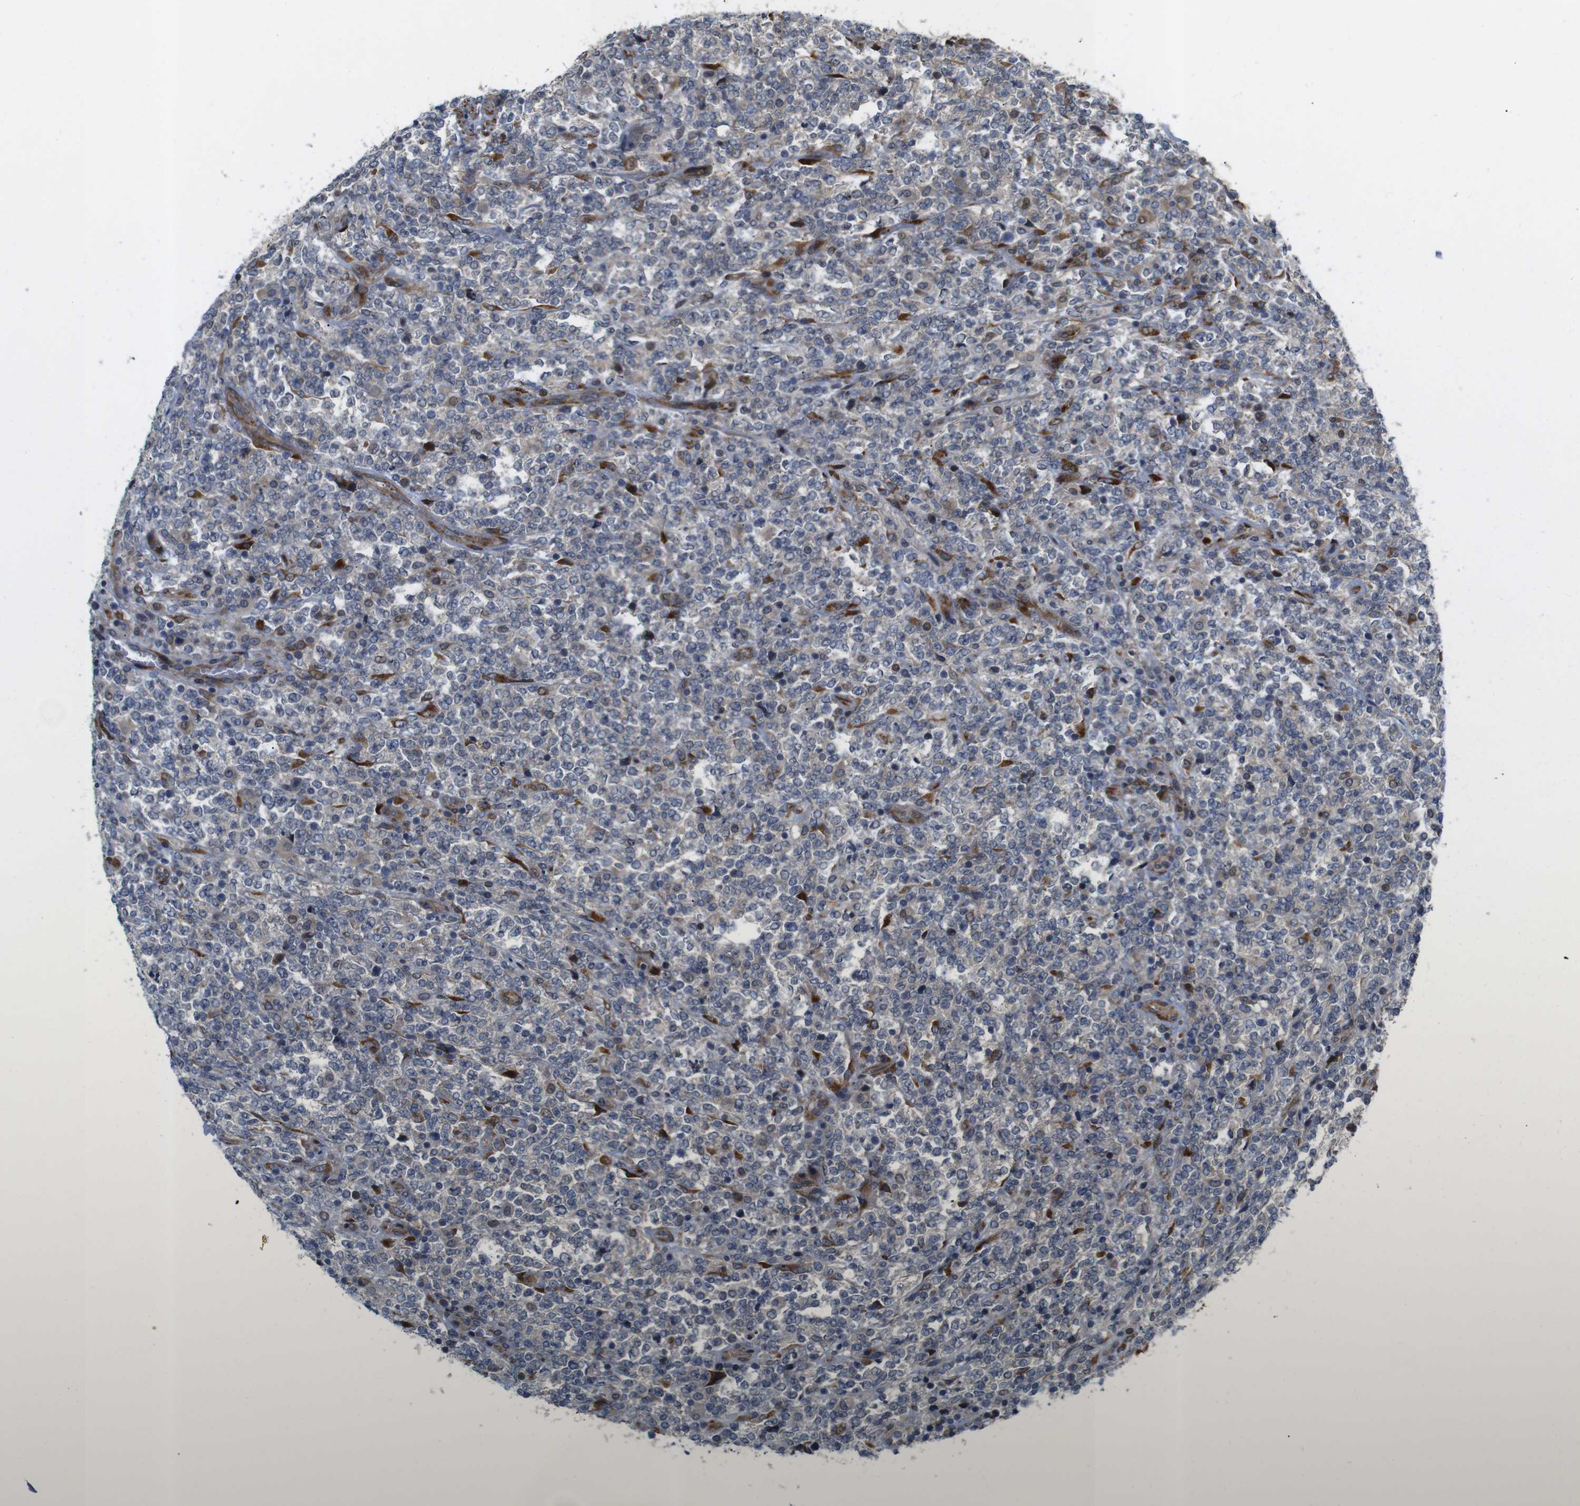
{"staining": {"intensity": "negative", "quantity": "none", "location": "none"}, "tissue": "lymphoma", "cell_type": "Tumor cells", "image_type": "cancer", "snomed": [{"axis": "morphology", "description": "Malignant lymphoma, non-Hodgkin's type, High grade"}, {"axis": "topography", "description": "Soft tissue"}], "caption": "Tumor cells show no significant positivity in lymphoma. (DAB IHC, high magnification).", "gene": "P3H2", "patient": {"sex": "male", "age": 18}}